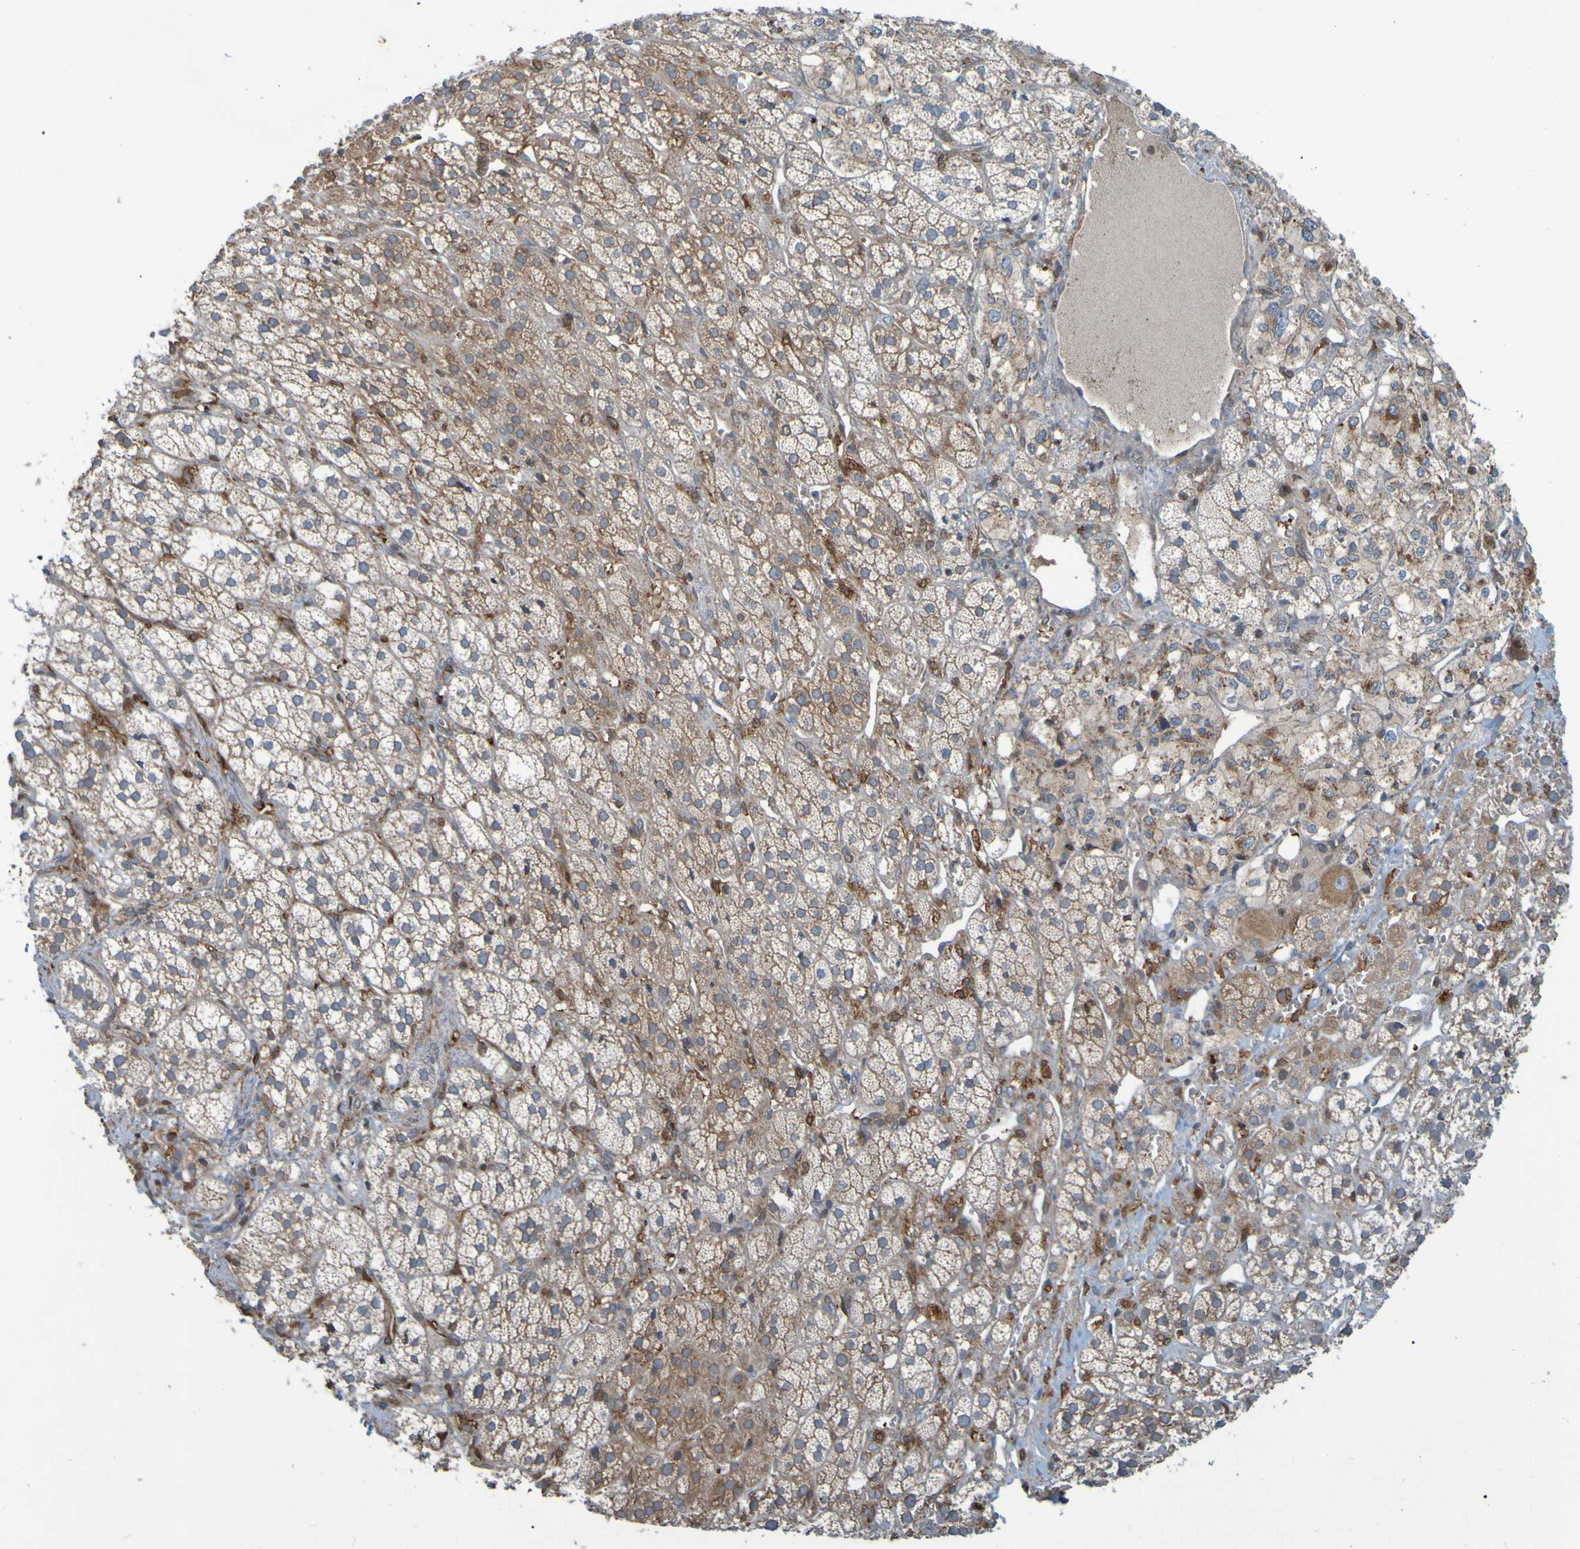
{"staining": {"intensity": "moderate", "quantity": ">75%", "location": "cytoplasmic/membranous"}, "tissue": "adrenal gland", "cell_type": "Glandular cells", "image_type": "normal", "snomed": [{"axis": "morphology", "description": "Normal tissue, NOS"}, {"axis": "topography", "description": "Adrenal gland"}], "caption": "A brown stain highlights moderate cytoplasmic/membranous staining of a protein in glandular cells of normal adrenal gland. Nuclei are stained in blue.", "gene": "GUCY1A1", "patient": {"sex": "male", "age": 56}}